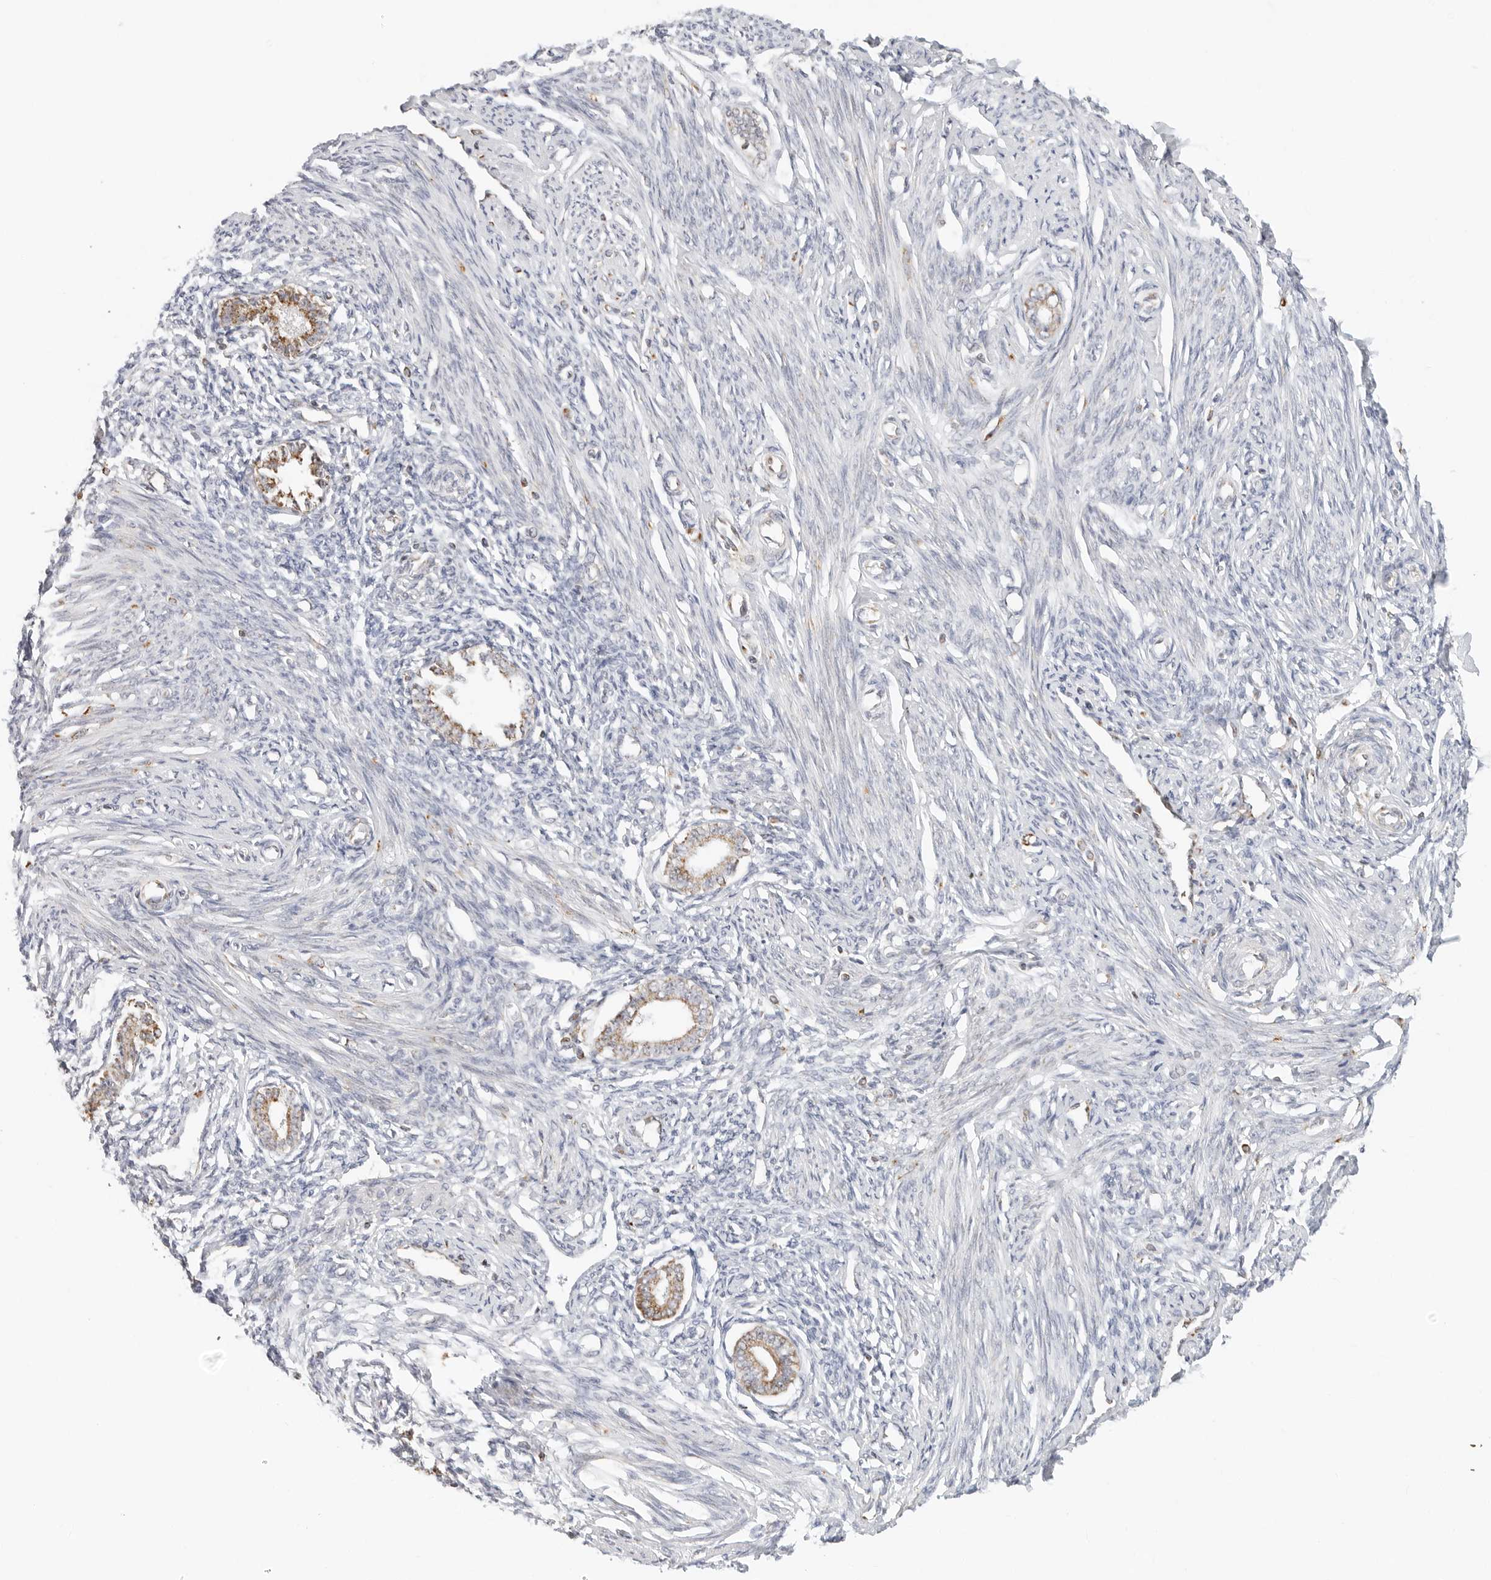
{"staining": {"intensity": "negative", "quantity": "none", "location": "none"}, "tissue": "endometrium", "cell_type": "Cells in endometrial stroma", "image_type": "normal", "snomed": [{"axis": "morphology", "description": "Normal tissue, NOS"}, {"axis": "topography", "description": "Endometrium"}], "caption": "Cells in endometrial stroma are negative for protein expression in benign human endometrium. Nuclei are stained in blue.", "gene": "POLR3GL", "patient": {"sex": "female", "age": 56}}